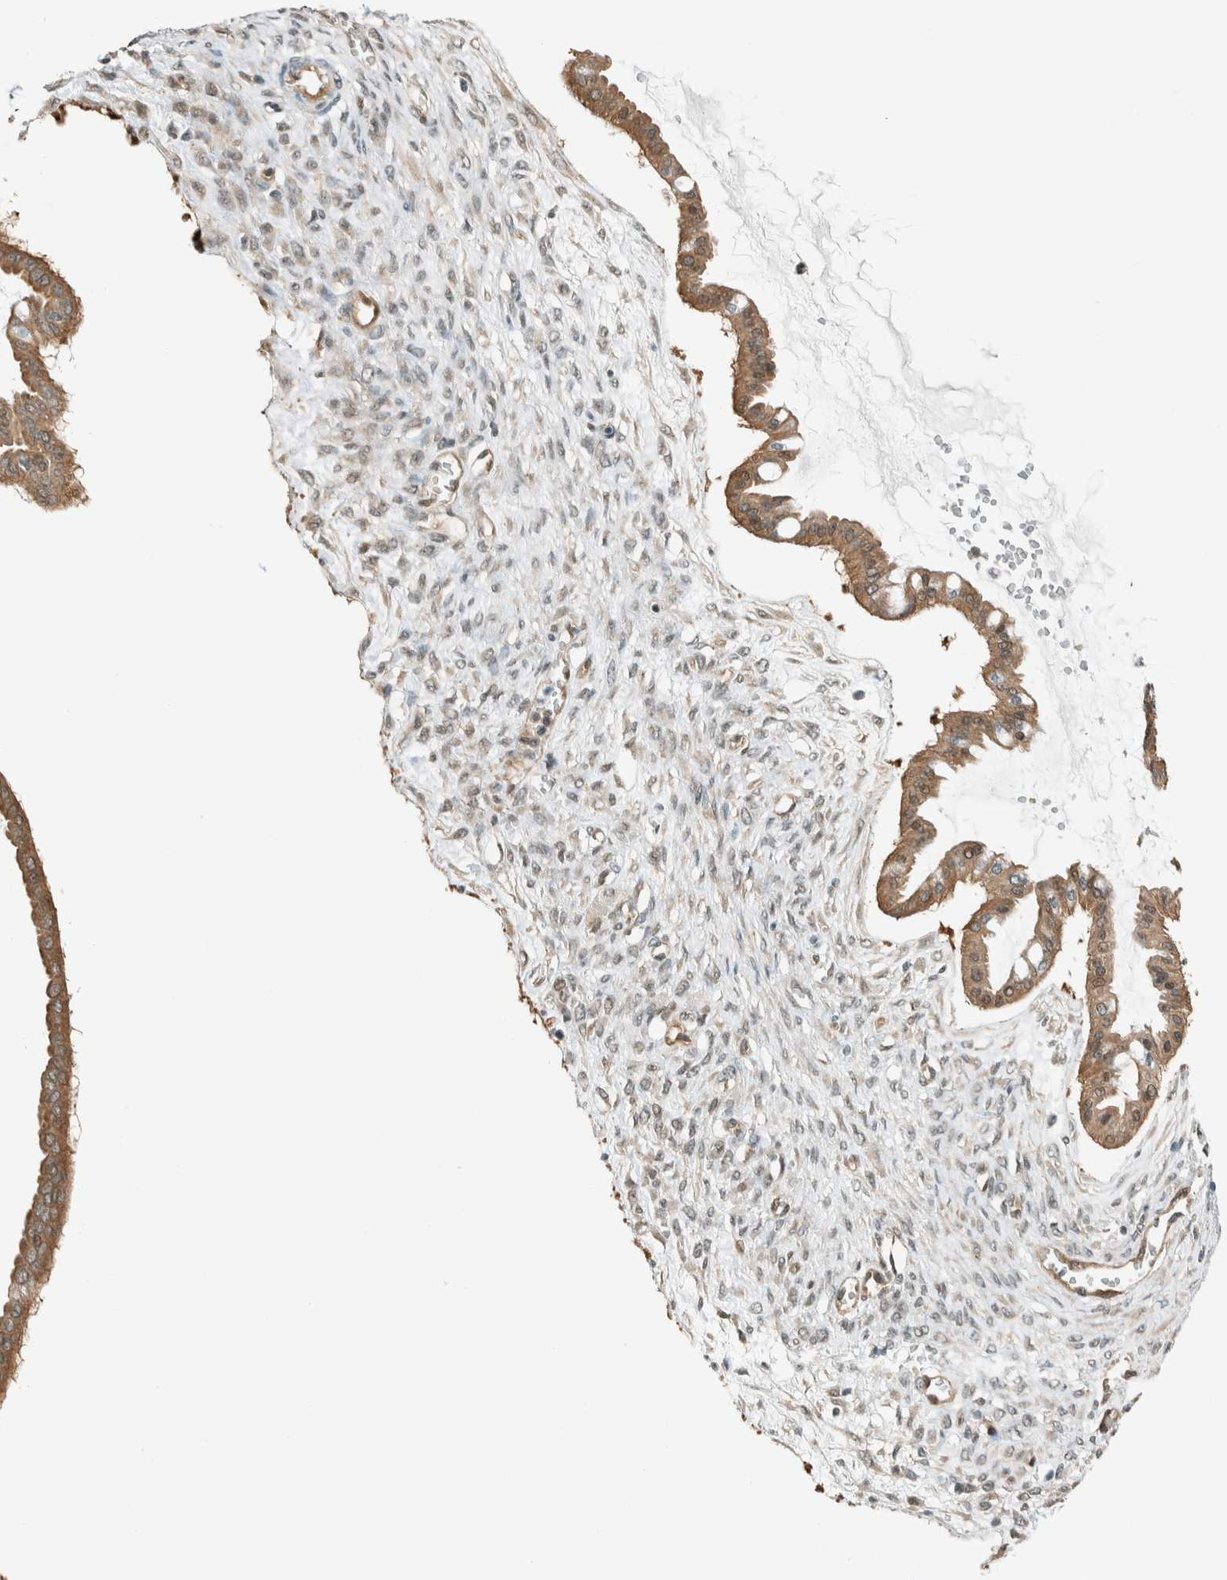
{"staining": {"intensity": "moderate", "quantity": ">75%", "location": "cytoplasmic/membranous,nuclear"}, "tissue": "ovarian cancer", "cell_type": "Tumor cells", "image_type": "cancer", "snomed": [{"axis": "morphology", "description": "Cystadenocarcinoma, mucinous, NOS"}, {"axis": "topography", "description": "Ovary"}], "caption": "Ovarian mucinous cystadenocarcinoma was stained to show a protein in brown. There is medium levels of moderate cytoplasmic/membranous and nuclear staining in about >75% of tumor cells.", "gene": "NIBAN2", "patient": {"sex": "female", "age": 73}}